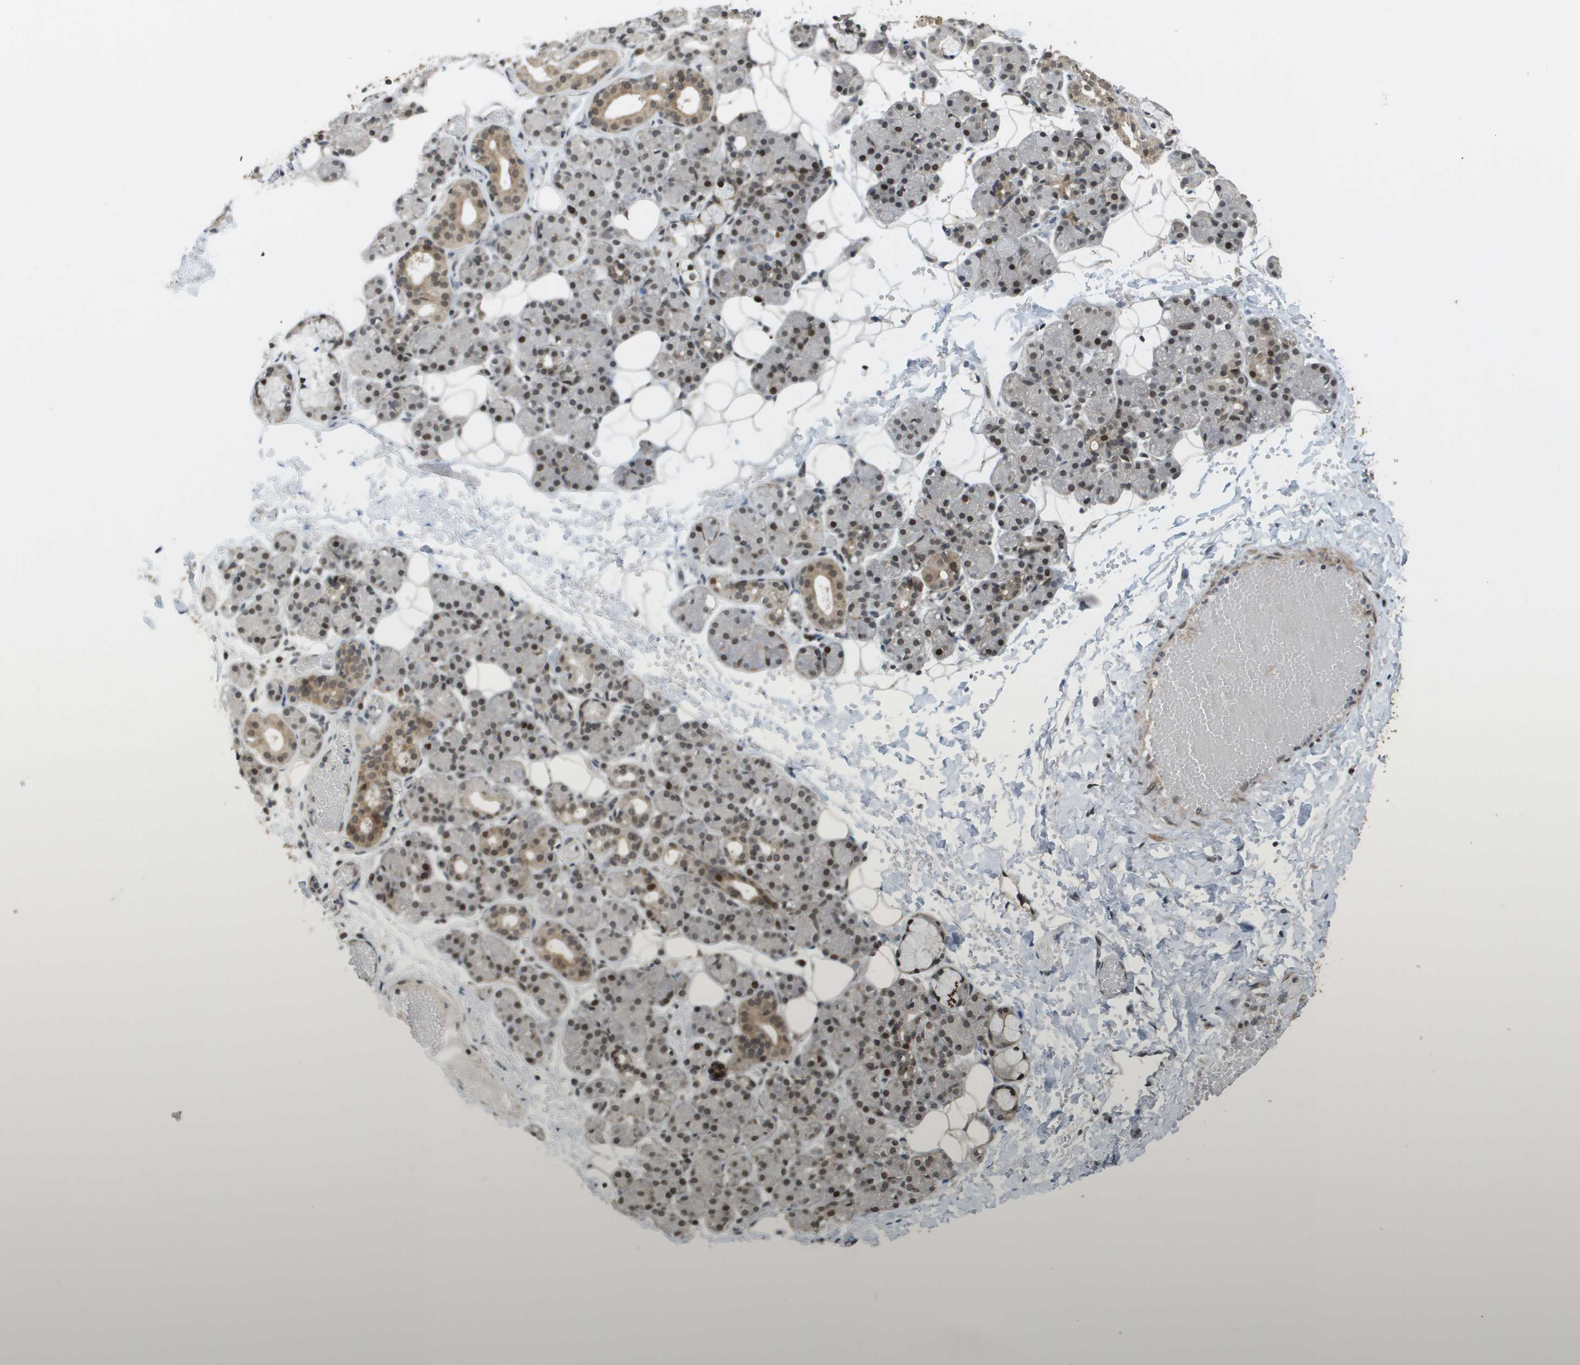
{"staining": {"intensity": "moderate", "quantity": ">75%", "location": "cytoplasmic/membranous,nuclear"}, "tissue": "salivary gland", "cell_type": "Glandular cells", "image_type": "normal", "snomed": [{"axis": "morphology", "description": "Normal tissue, NOS"}, {"axis": "topography", "description": "Salivary gland"}], "caption": "This is an image of immunohistochemistry staining of normal salivary gland, which shows moderate positivity in the cytoplasmic/membranous,nuclear of glandular cells.", "gene": "KAT5", "patient": {"sex": "male", "age": 63}}